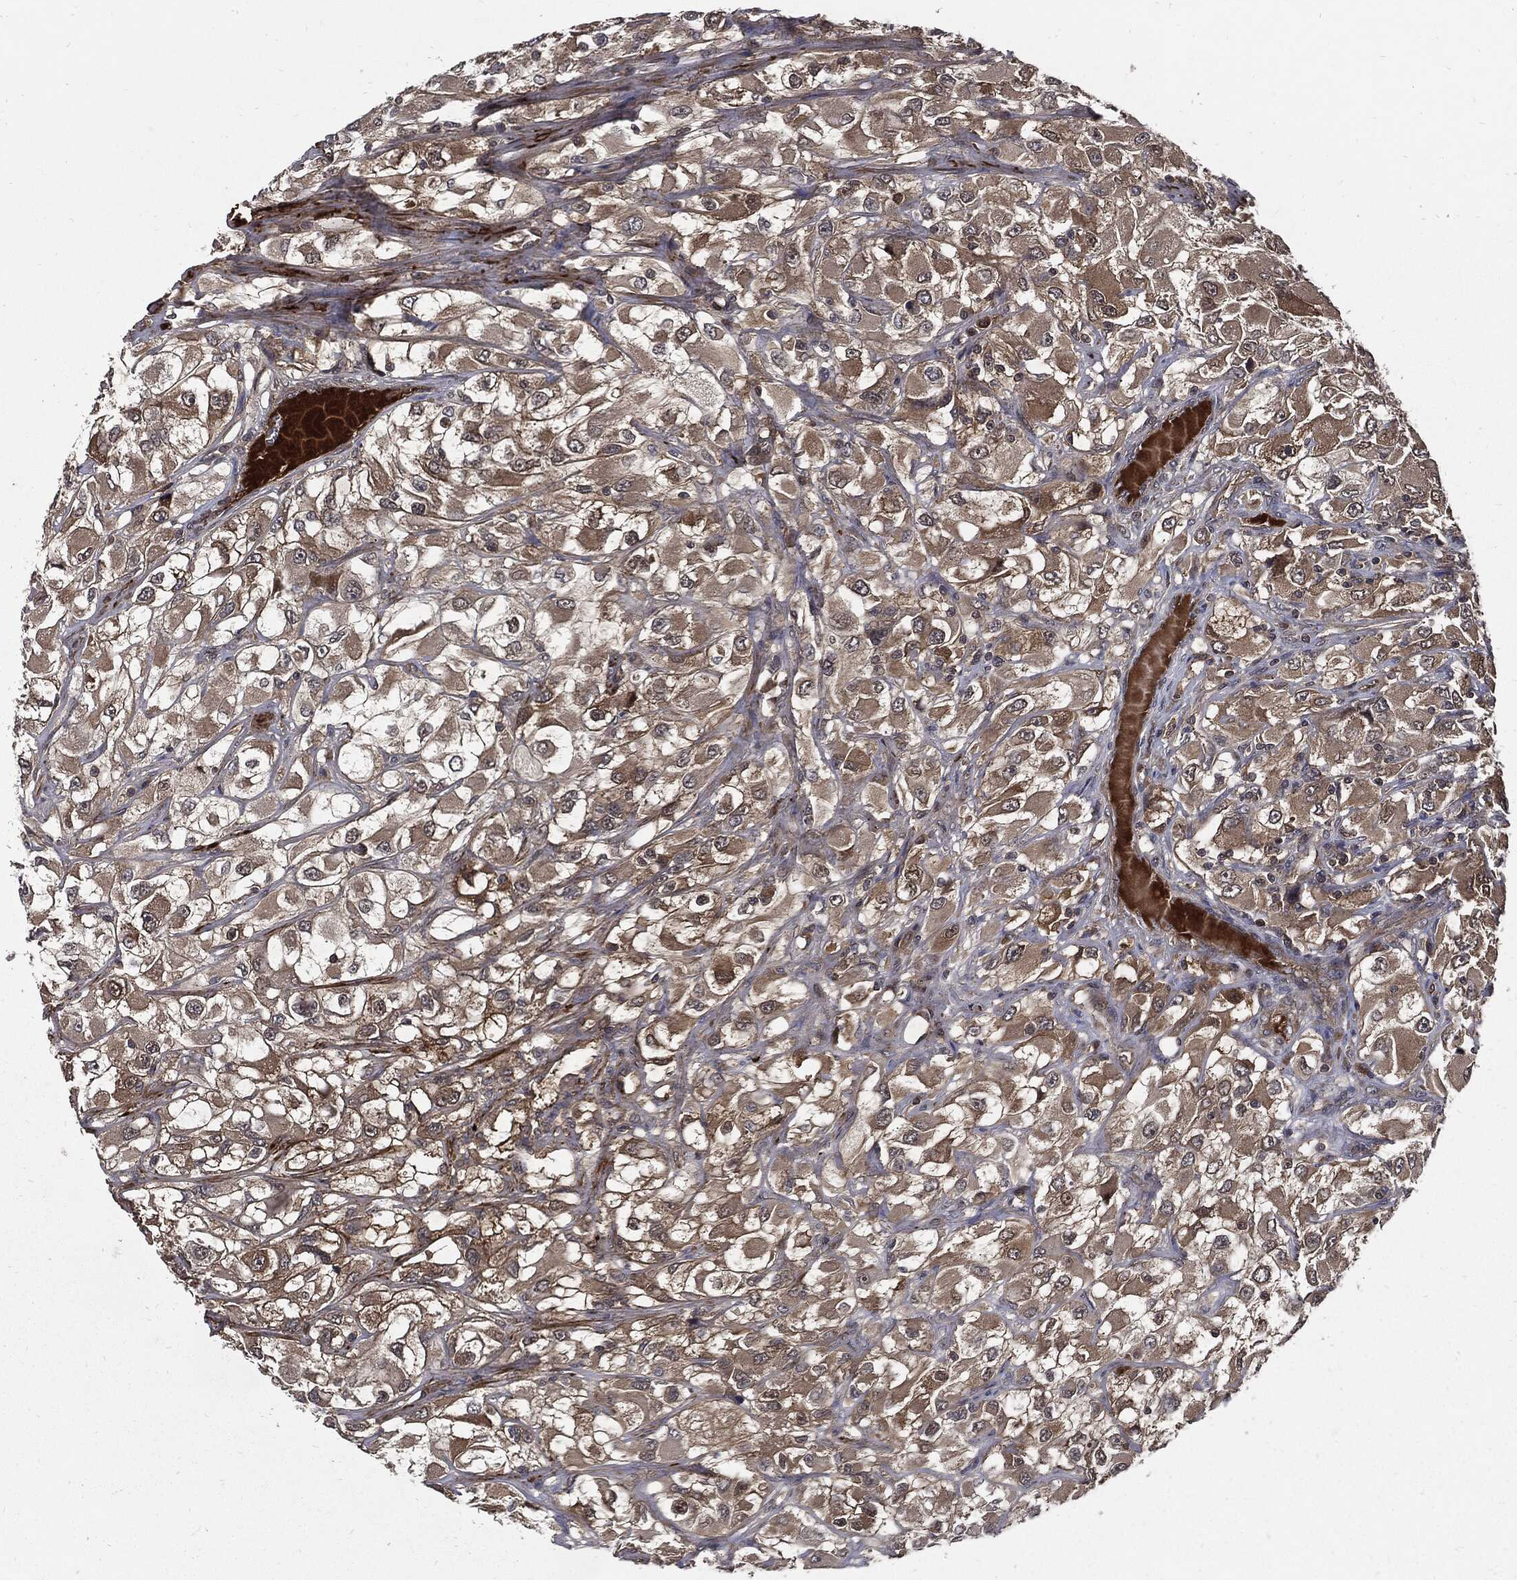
{"staining": {"intensity": "moderate", "quantity": "25%-75%", "location": "cytoplasmic/membranous"}, "tissue": "renal cancer", "cell_type": "Tumor cells", "image_type": "cancer", "snomed": [{"axis": "morphology", "description": "Adenocarcinoma, NOS"}, {"axis": "topography", "description": "Kidney"}], "caption": "This is an image of immunohistochemistry staining of renal cancer (adenocarcinoma), which shows moderate positivity in the cytoplasmic/membranous of tumor cells.", "gene": "CLU", "patient": {"sex": "female", "age": 52}}